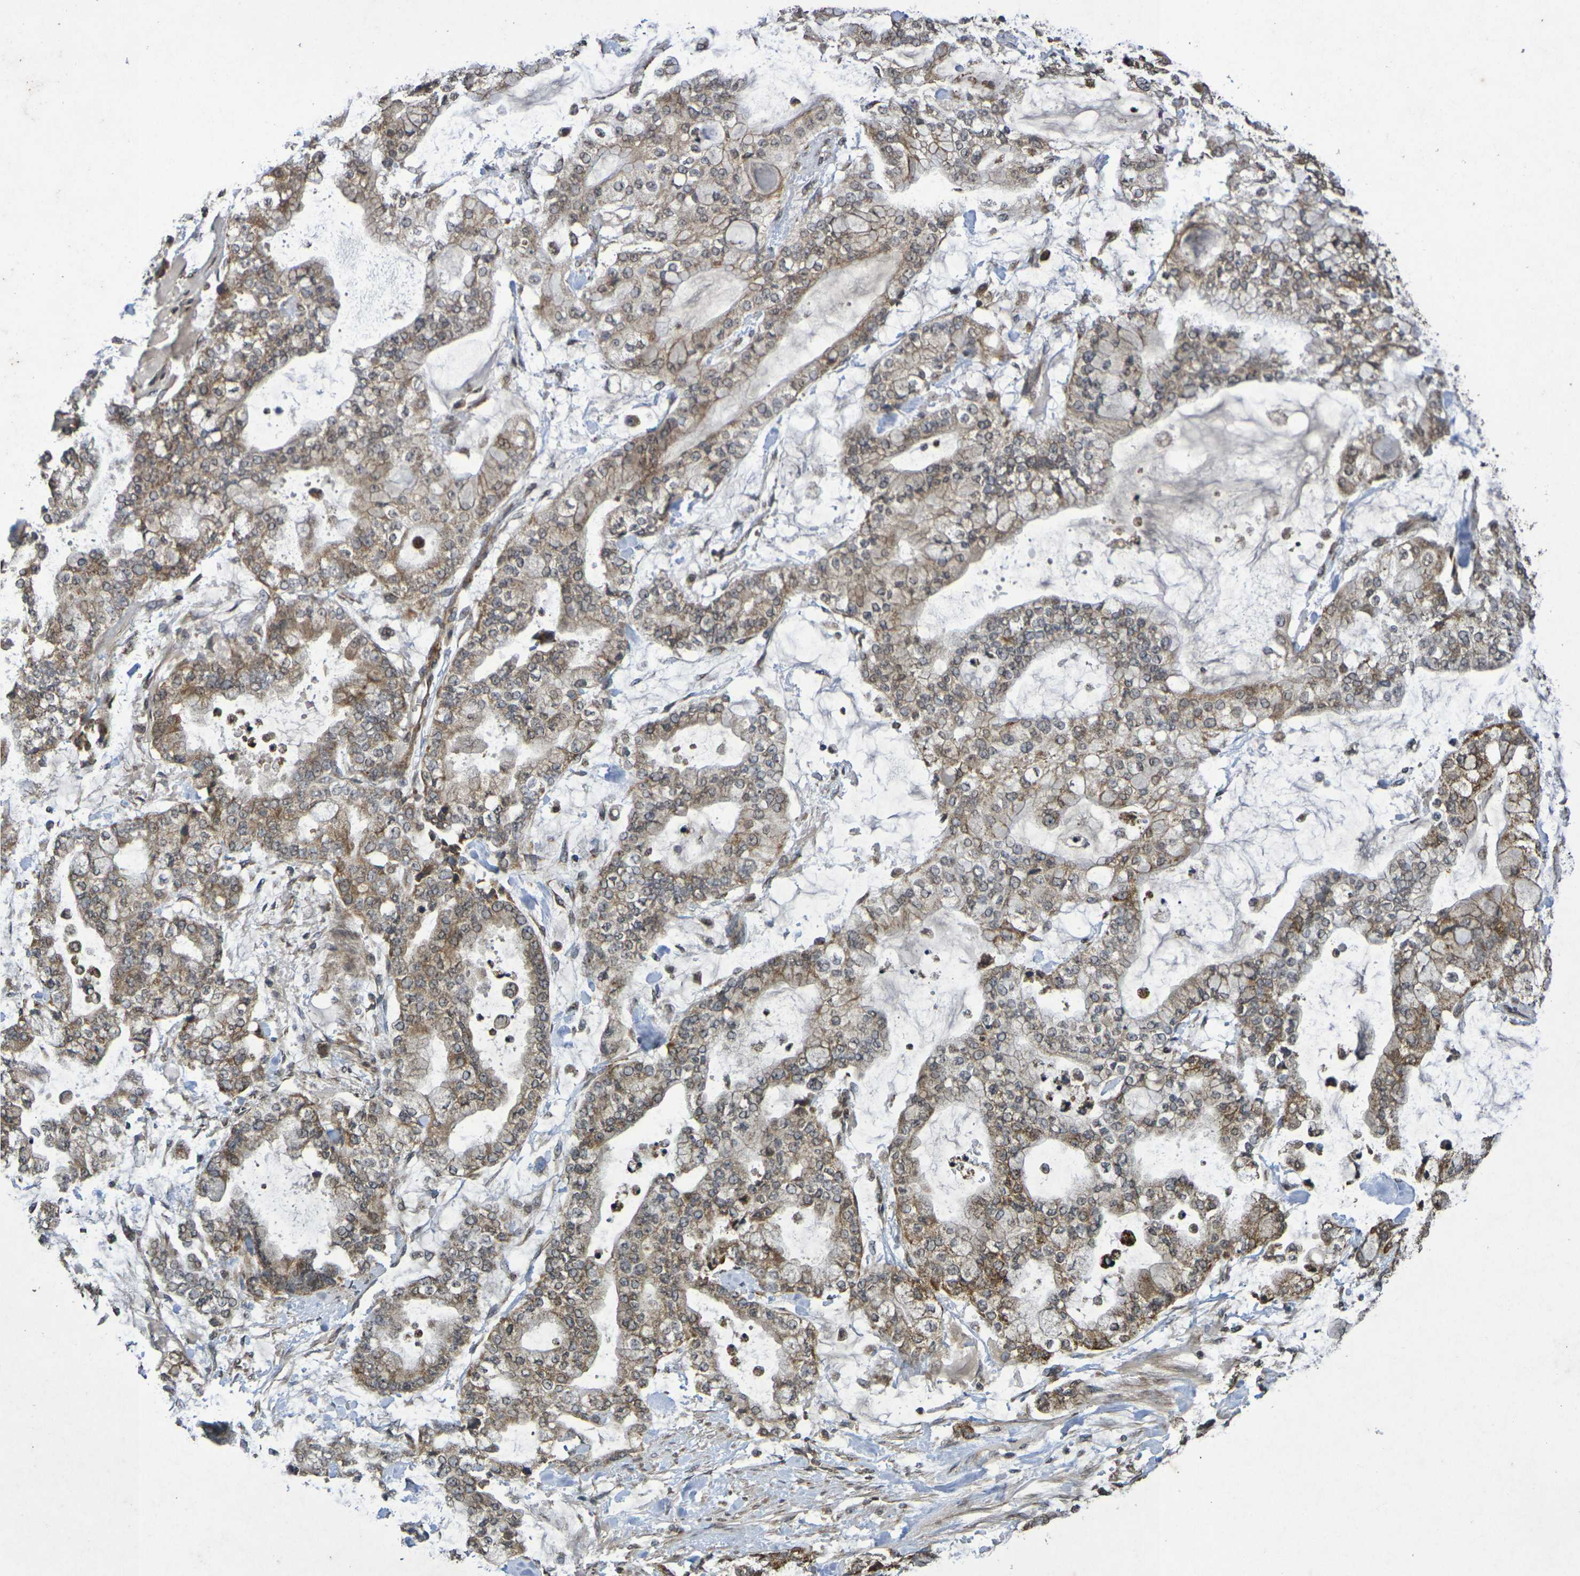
{"staining": {"intensity": "moderate", "quantity": ">75%", "location": "cytoplasmic/membranous"}, "tissue": "stomach cancer", "cell_type": "Tumor cells", "image_type": "cancer", "snomed": [{"axis": "morphology", "description": "Normal tissue, NOS"}, {"axis": "morphology", "description": "Adenocarcinoma, NOS"}, {"axis": "topography", "description": "Stomach, upper"}, {"axis": "topography", "description": "Stomach"}], "caption": "Human adenocarcinoma (stomach) stained with a brown dye reveals moderate cytoplasmic/membranous positive positivity in approximately >75% of tumor cells.", "gene": "GUCY1A2", "patient": {"sex": "male", "age": 76}}